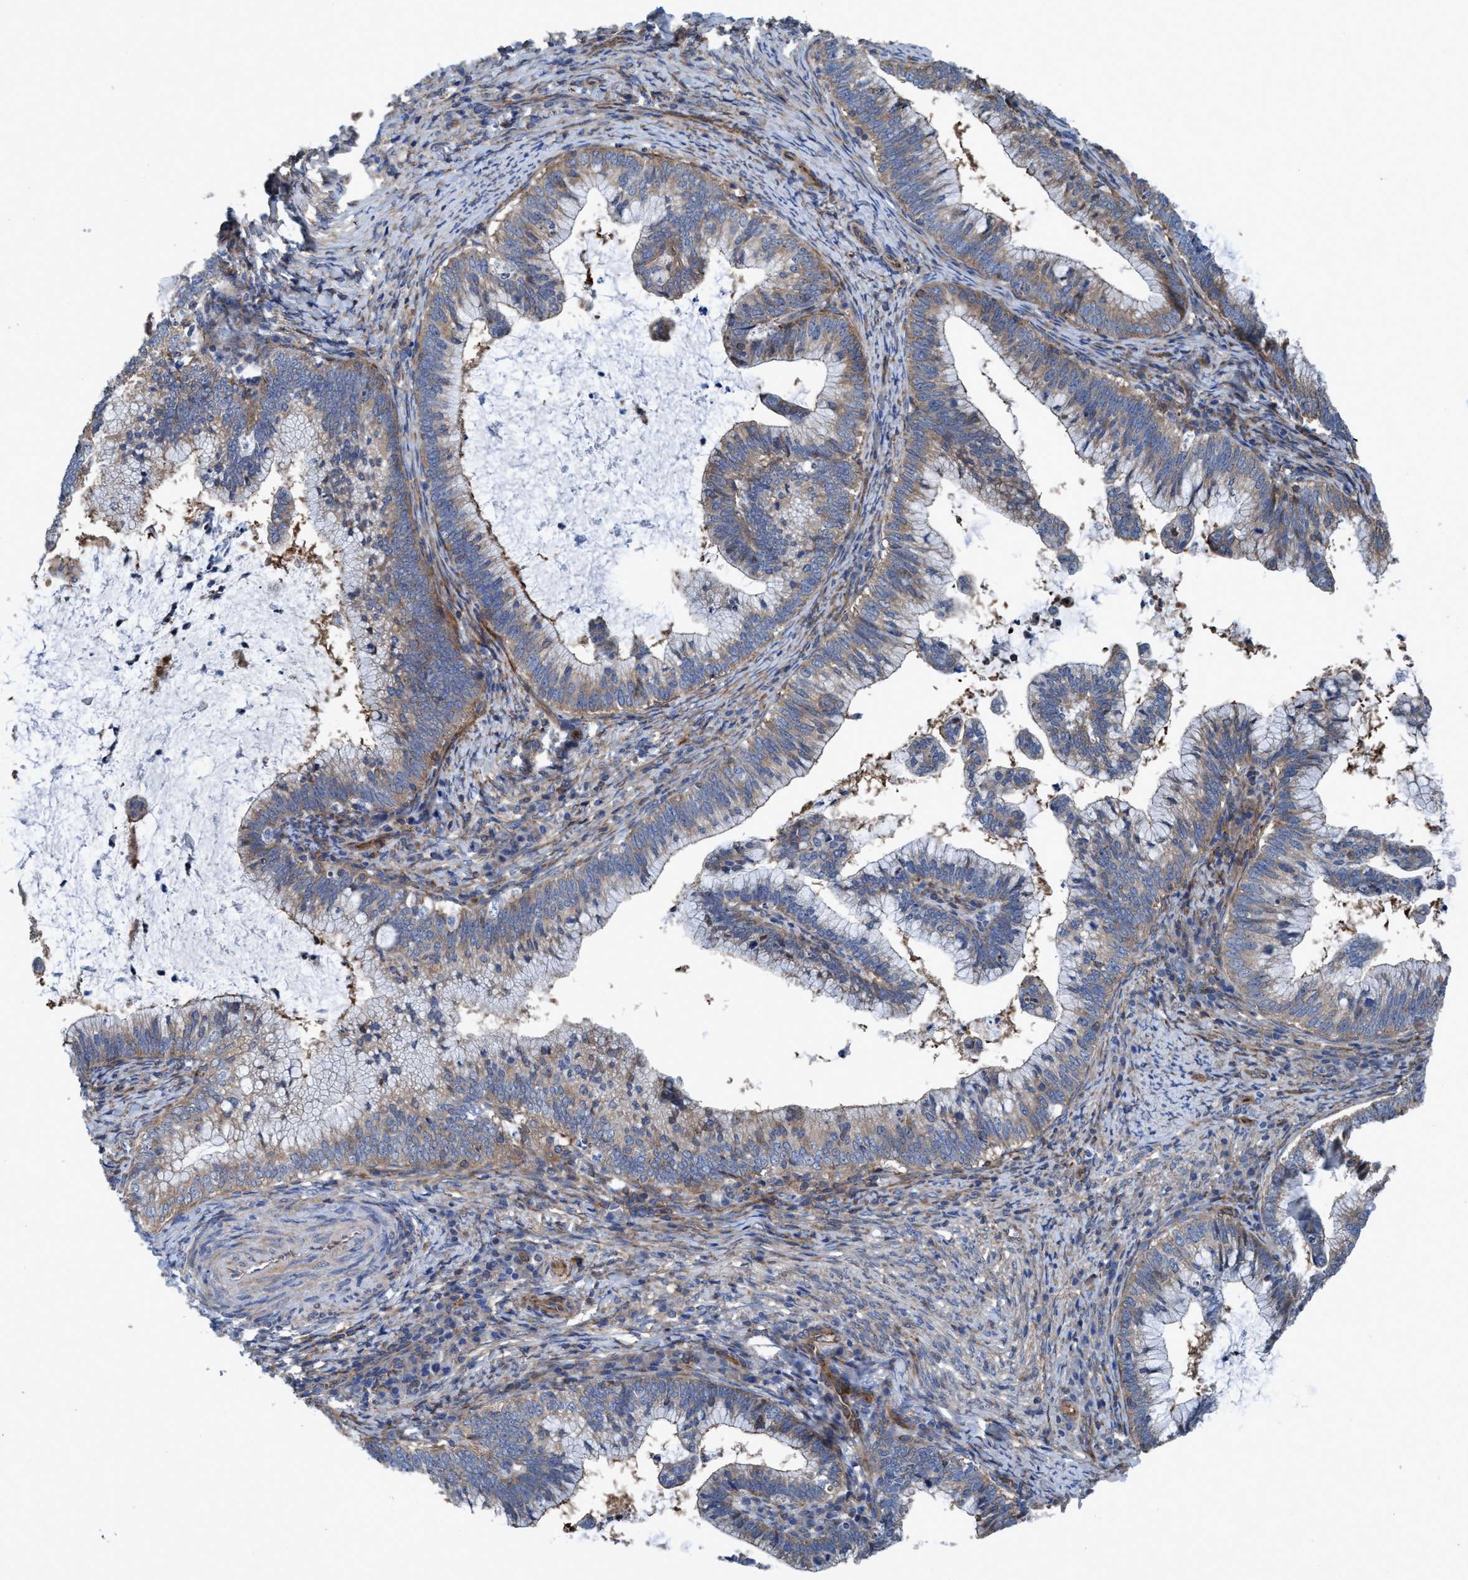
{"staining": {"intensity": "weak", "quantity": ">75%", "location": "cytoplasmic/membranous"}, "tissue": "cervical cancer", "cell_type": "Tumor cells", "image_type": "cancer", "snomed": [{"axis": "morphology", "description": "Adenocarcinoma, NOS"}, {"axis": "topography", "description": "Cervix"}], "caption": "A brown stain labels weak cytoplasmic/membranous positivity of a protein in human adenocarcinoma (cervical) tumor cells. Using DAB (brown) and hematoxylin (blue) stains, captured at high magnification using brightfield microscopy.", "gene": "NMT1", "patient": {"sex": "female", "age": 36}}